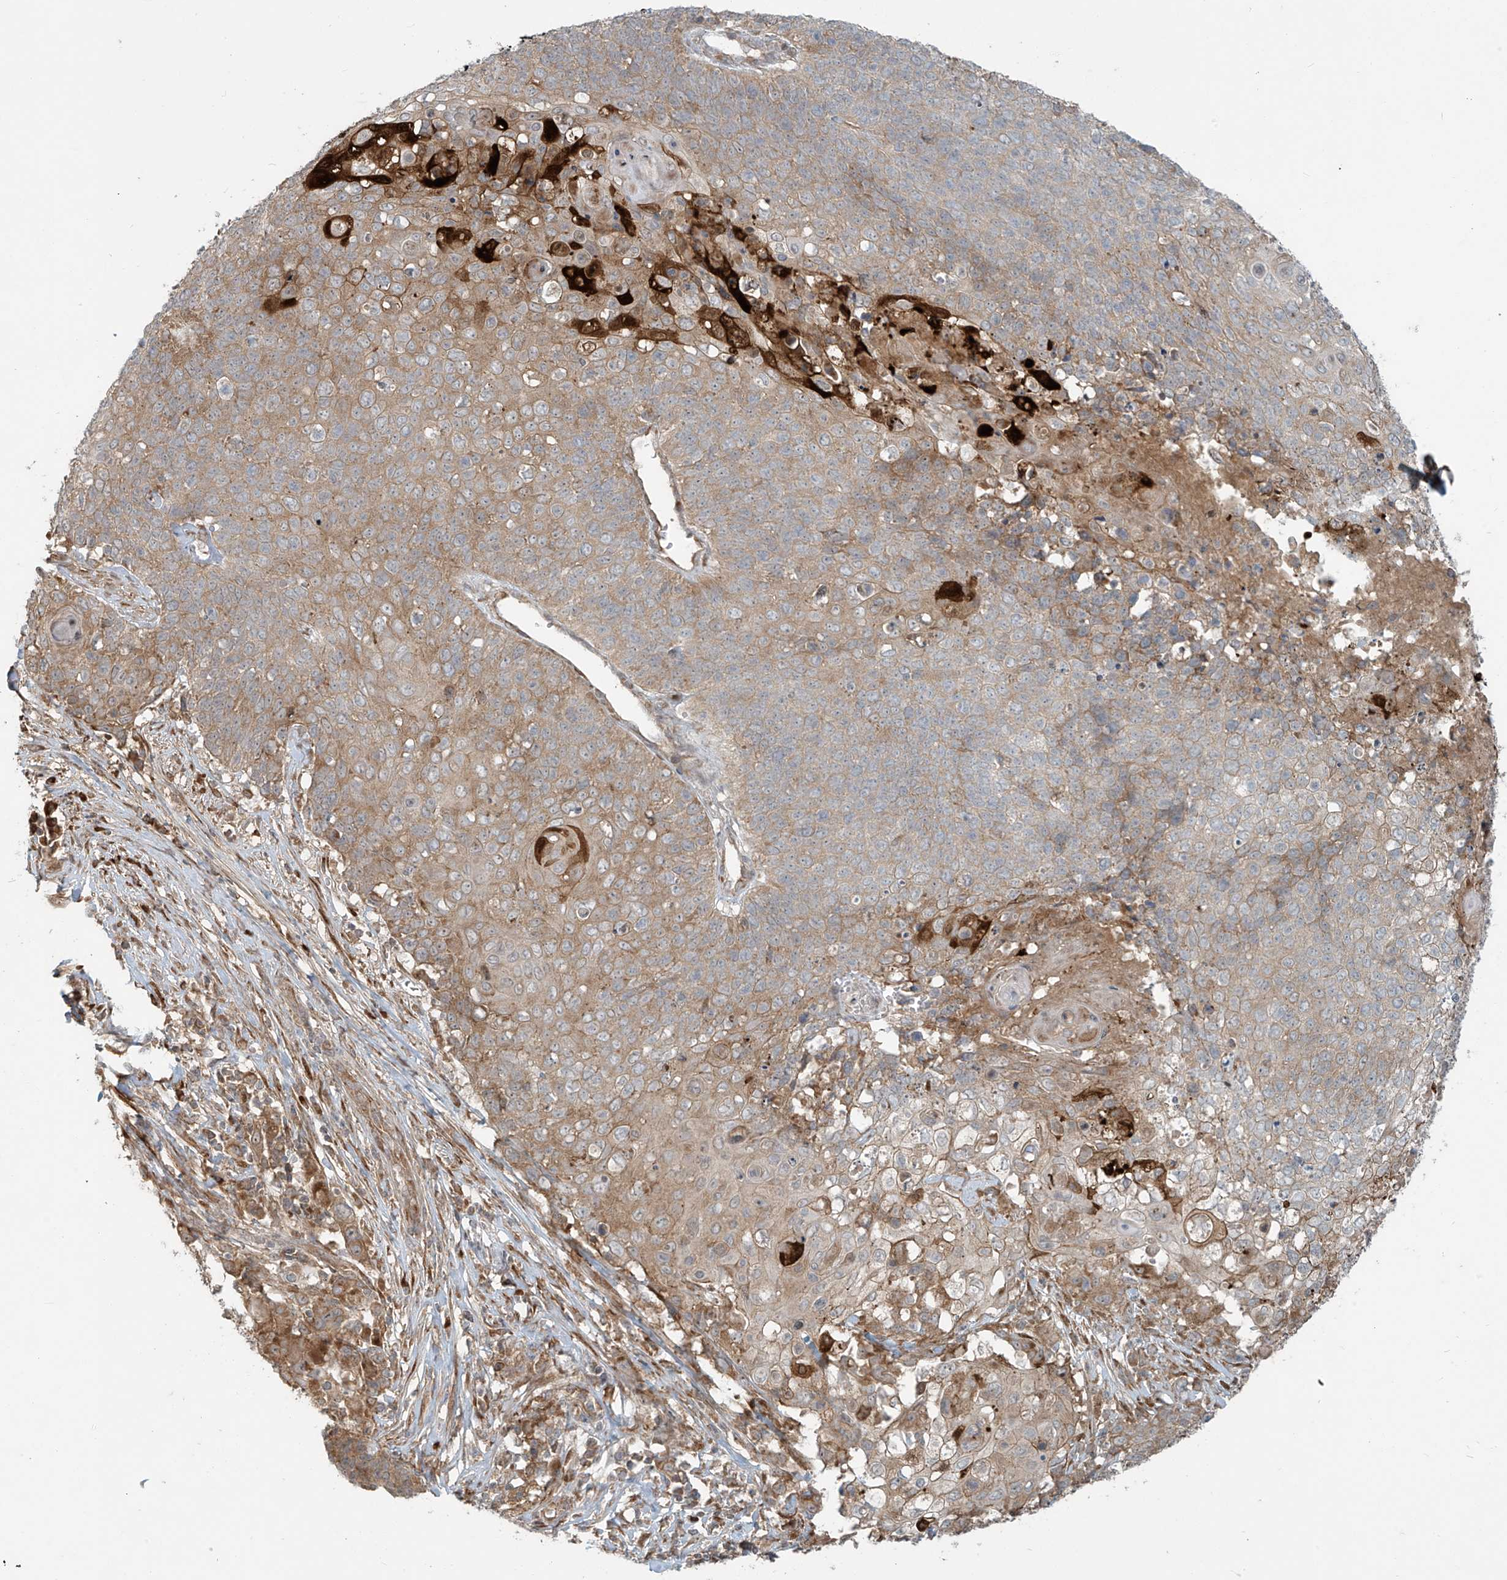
{"staining": {"intensity": "moderate", "quantity": ">75%", "location": "cytoplasmic/membranous"}, "tissue": "cervical cancer", "cell_type": "Tumor cells", "image_type": "cancer", "snomed": [{"axis": "morphology", "description": "Squamous cell carcinoma, NOS"}, {"axis": "topography", "description": "Cervix"}], "caption": "A brown stain shows moderate cytoplasmic/membranous expression of a protein in human cervical cancer tumor cells. (DAB IHC with brightfield microscopy, high magnification).", "gene": "KATNIP", "patient": {"sex": "female", "age": 39}}